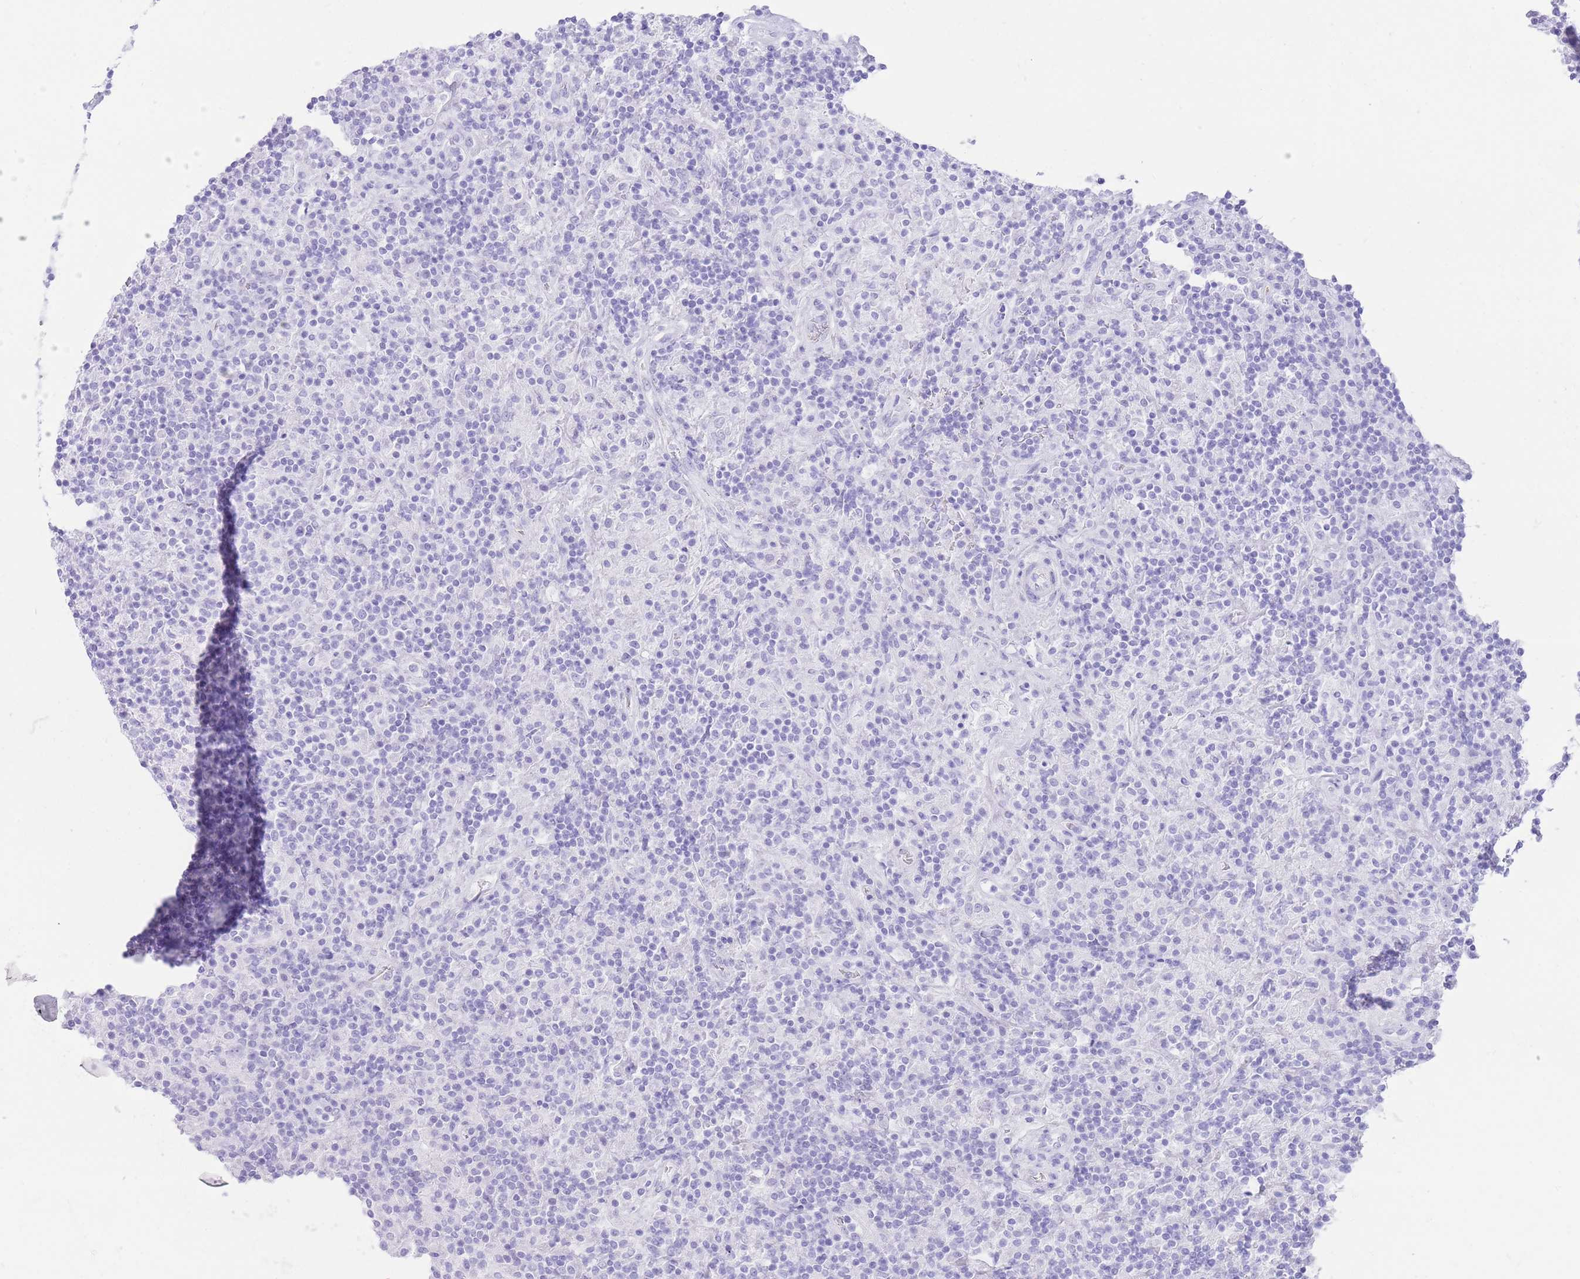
{"staining": {"intensity": "negative", "quantity": "none", "location": "none"}, "tissue": "lymphoma", "cell_type": "Tumor cells", "image_type": "cancer", "snomed": [{"axis": "morphology", "description": "Hodgkin's disease, NOS"}, {"axis": "topography", "description": "Lymph node"}], "caption": "Image shows no protein positivity in tumor cells of Hodgkin's disease tissue.", "gene": "ELOA2", "patient": {"sex": "male", "age": 70}}